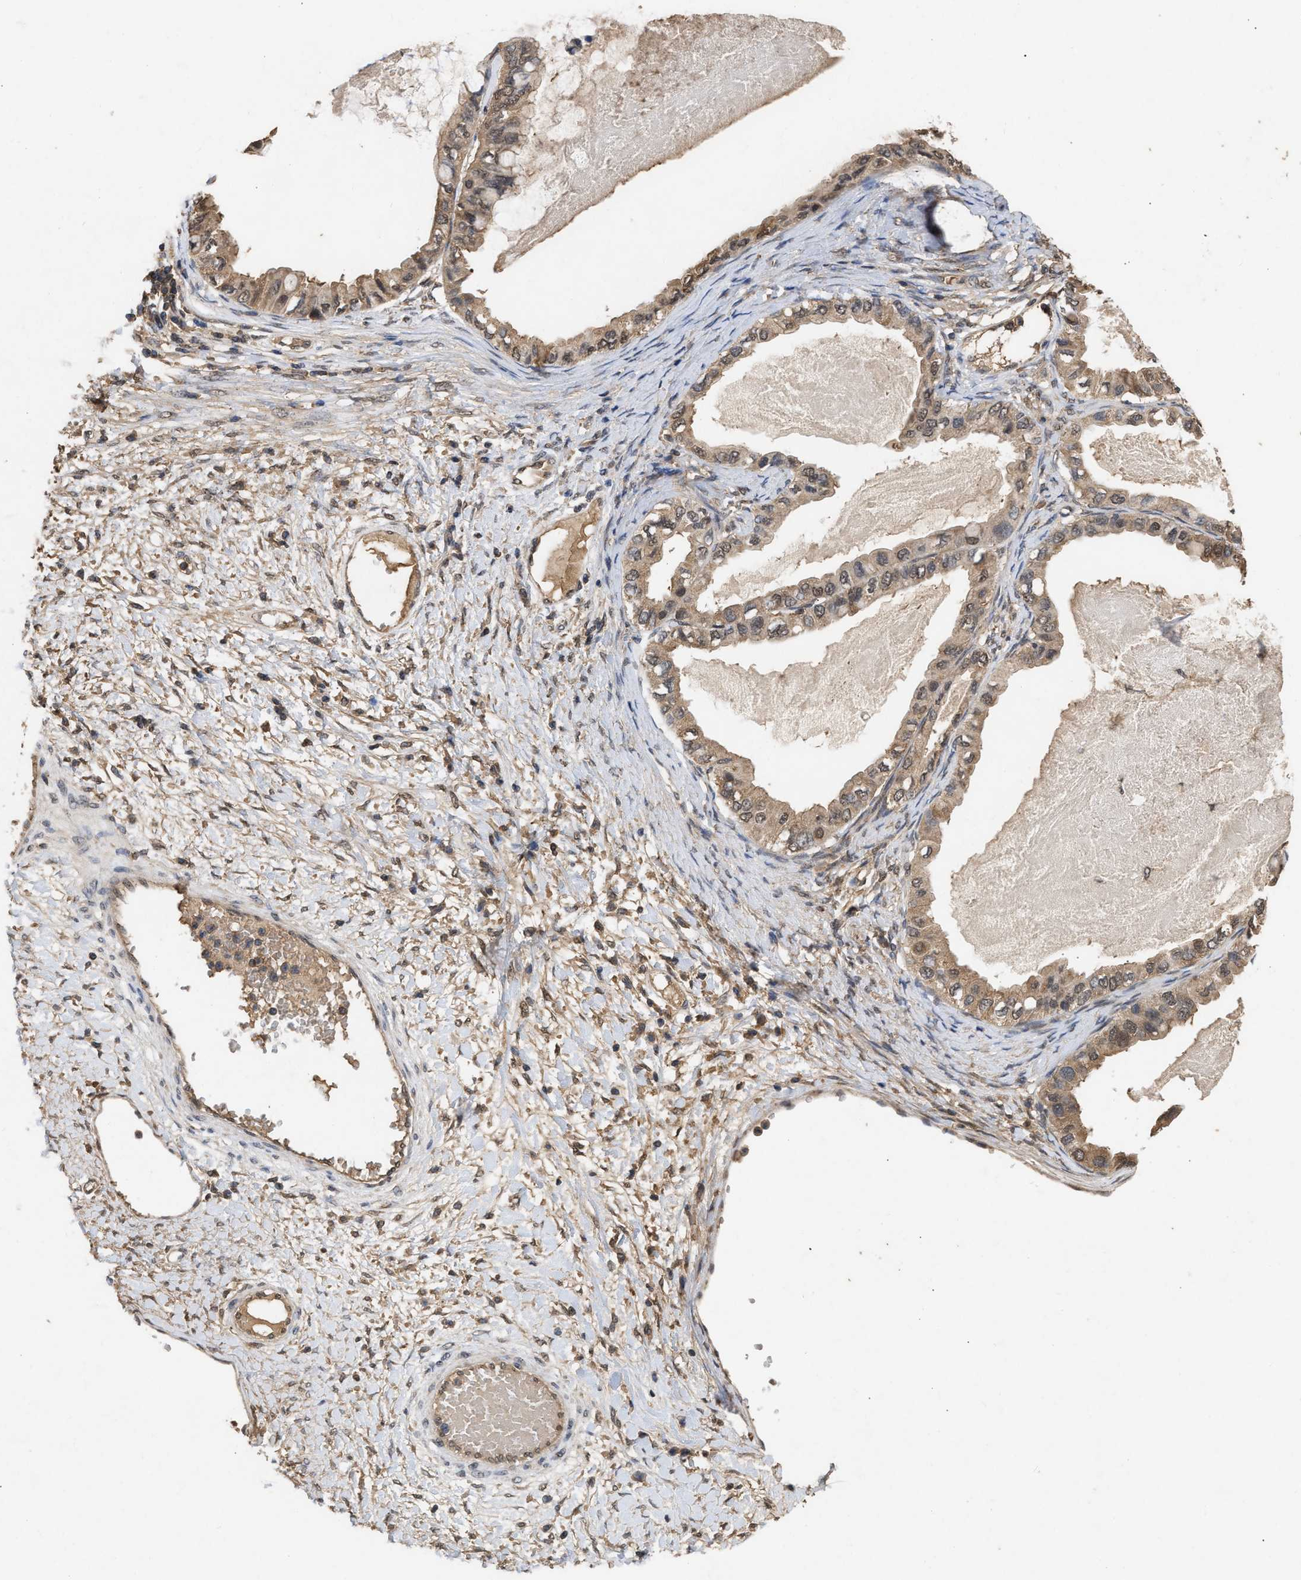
{"staining": {"intensity": "moderate", "quantity": ">75%", "location": "cytoplasmic/membranous,nuclear"}, "tissue": "ovarian cancer", "cell_type": "Tumor cells", "image_type": "cancer", "snomed": [{"axis": "morphology", "description": "Cystadenocarcinoma, mucinous, NOS"}, {"axis": "topography", "description": "Ovary"}], "caption": "Immunohistochemistry (DAB (3,3'-diaminobenzidine)) staining of ovarian mucinous cystadenocarcinoma shows moderate cytoplasmic/membranous and nuclear protein expression in approximately >75% of tumor cells.", "gene": "FITM1", "patient": {"sex": "female", "age": 80}}